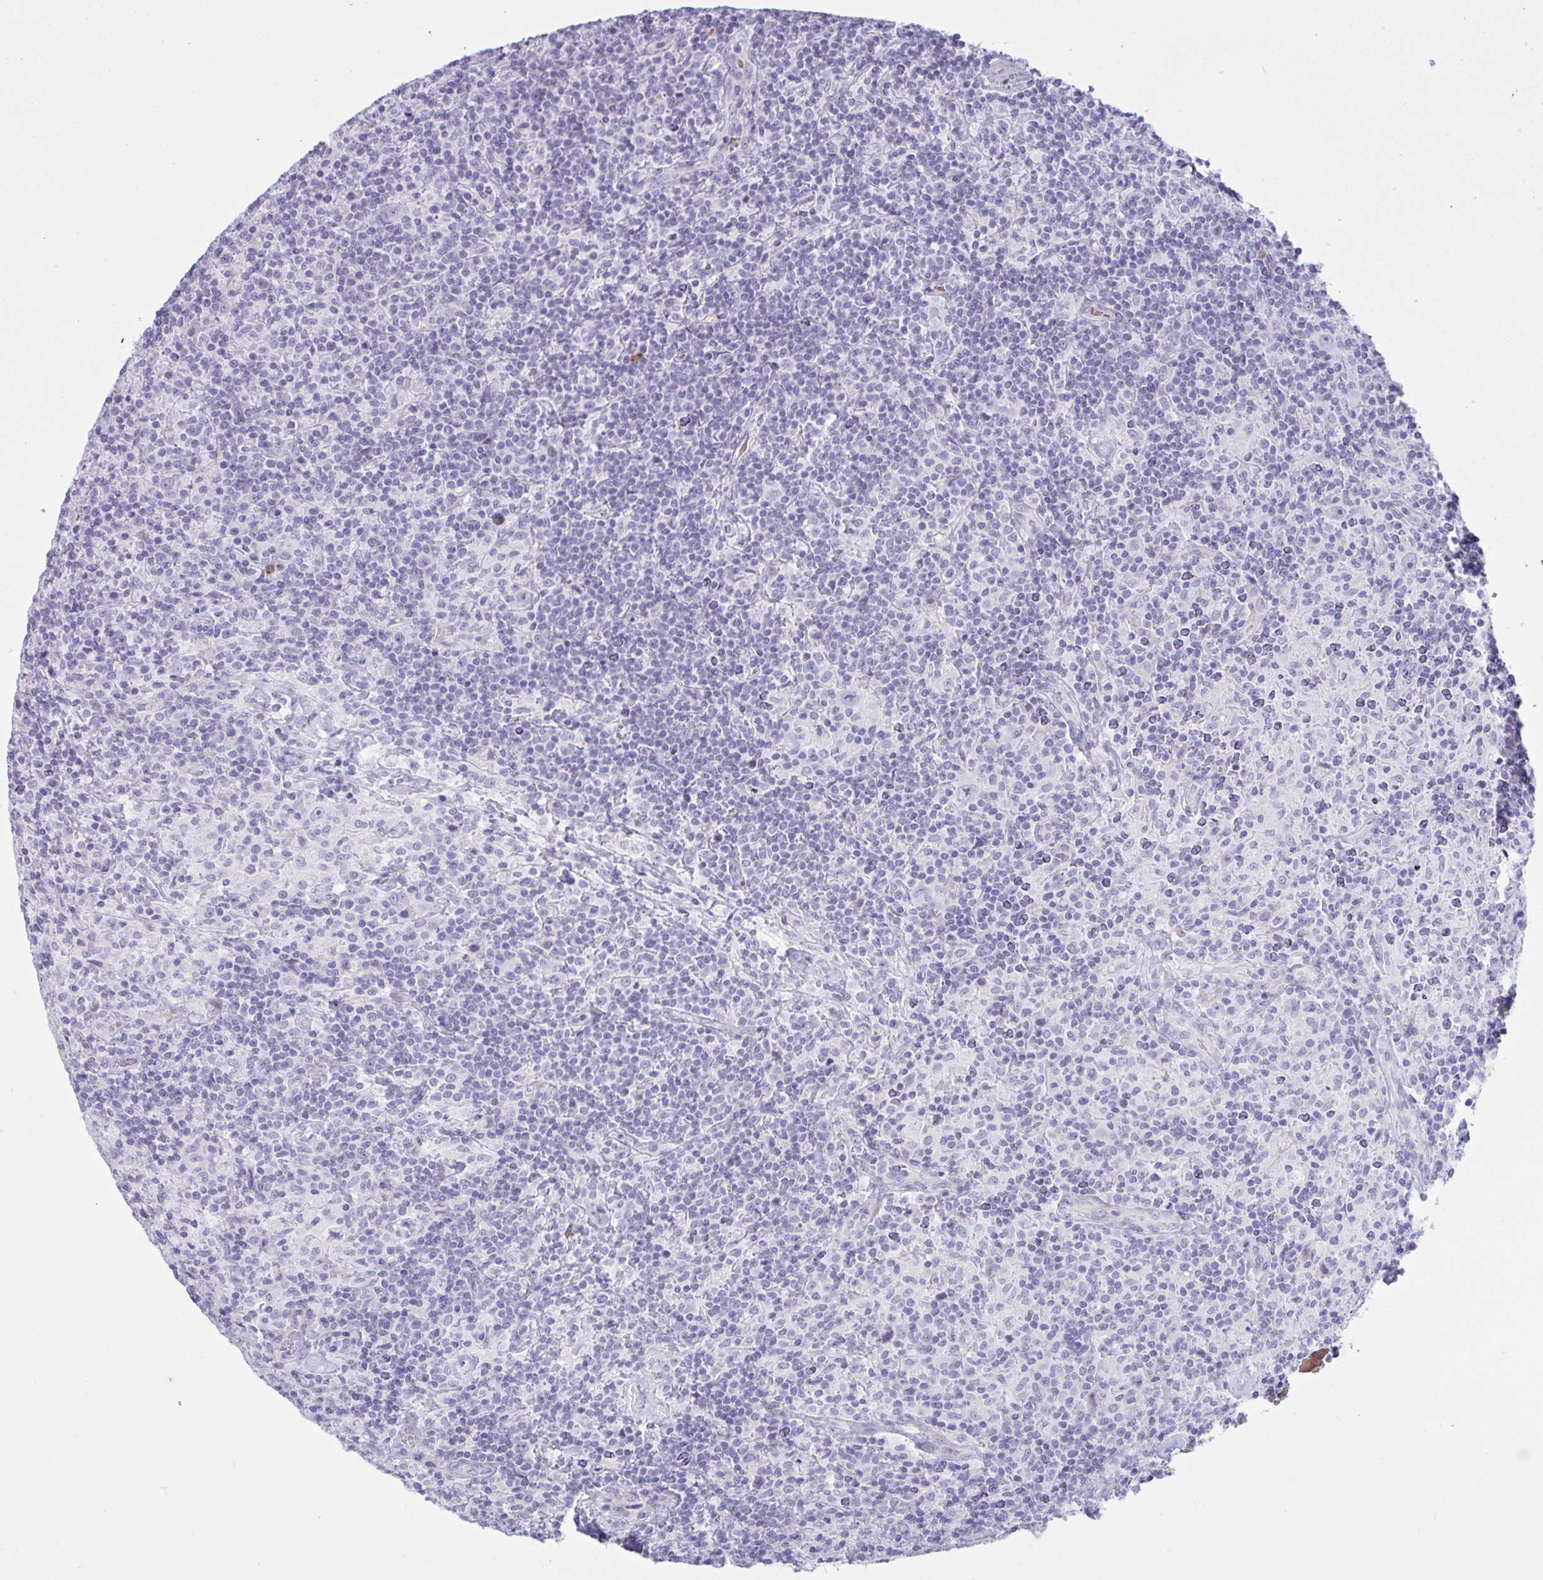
{"staining": {"intensity": "negative", "quantity": "none", "location": "none"}, "tissue": "lymphoma", "cell_type": "Tumor cells", "image_type": "cancer", "snomed": [{"axis": "morphology", "description": "Hodgkin's disease, NOS"}, {"axis": "topography", "description": "Lymph node"}], "caption": "Tumor cells show no significant expression in Hodgkin's disease. (Stains: DAB immunohistochemistry (IHC) with hematoxylin counter stain, Microscopy: brightfield microscopy at high magnification).", "gene": "ZNF684", "patient": {"sex": "male", "age": 70}}